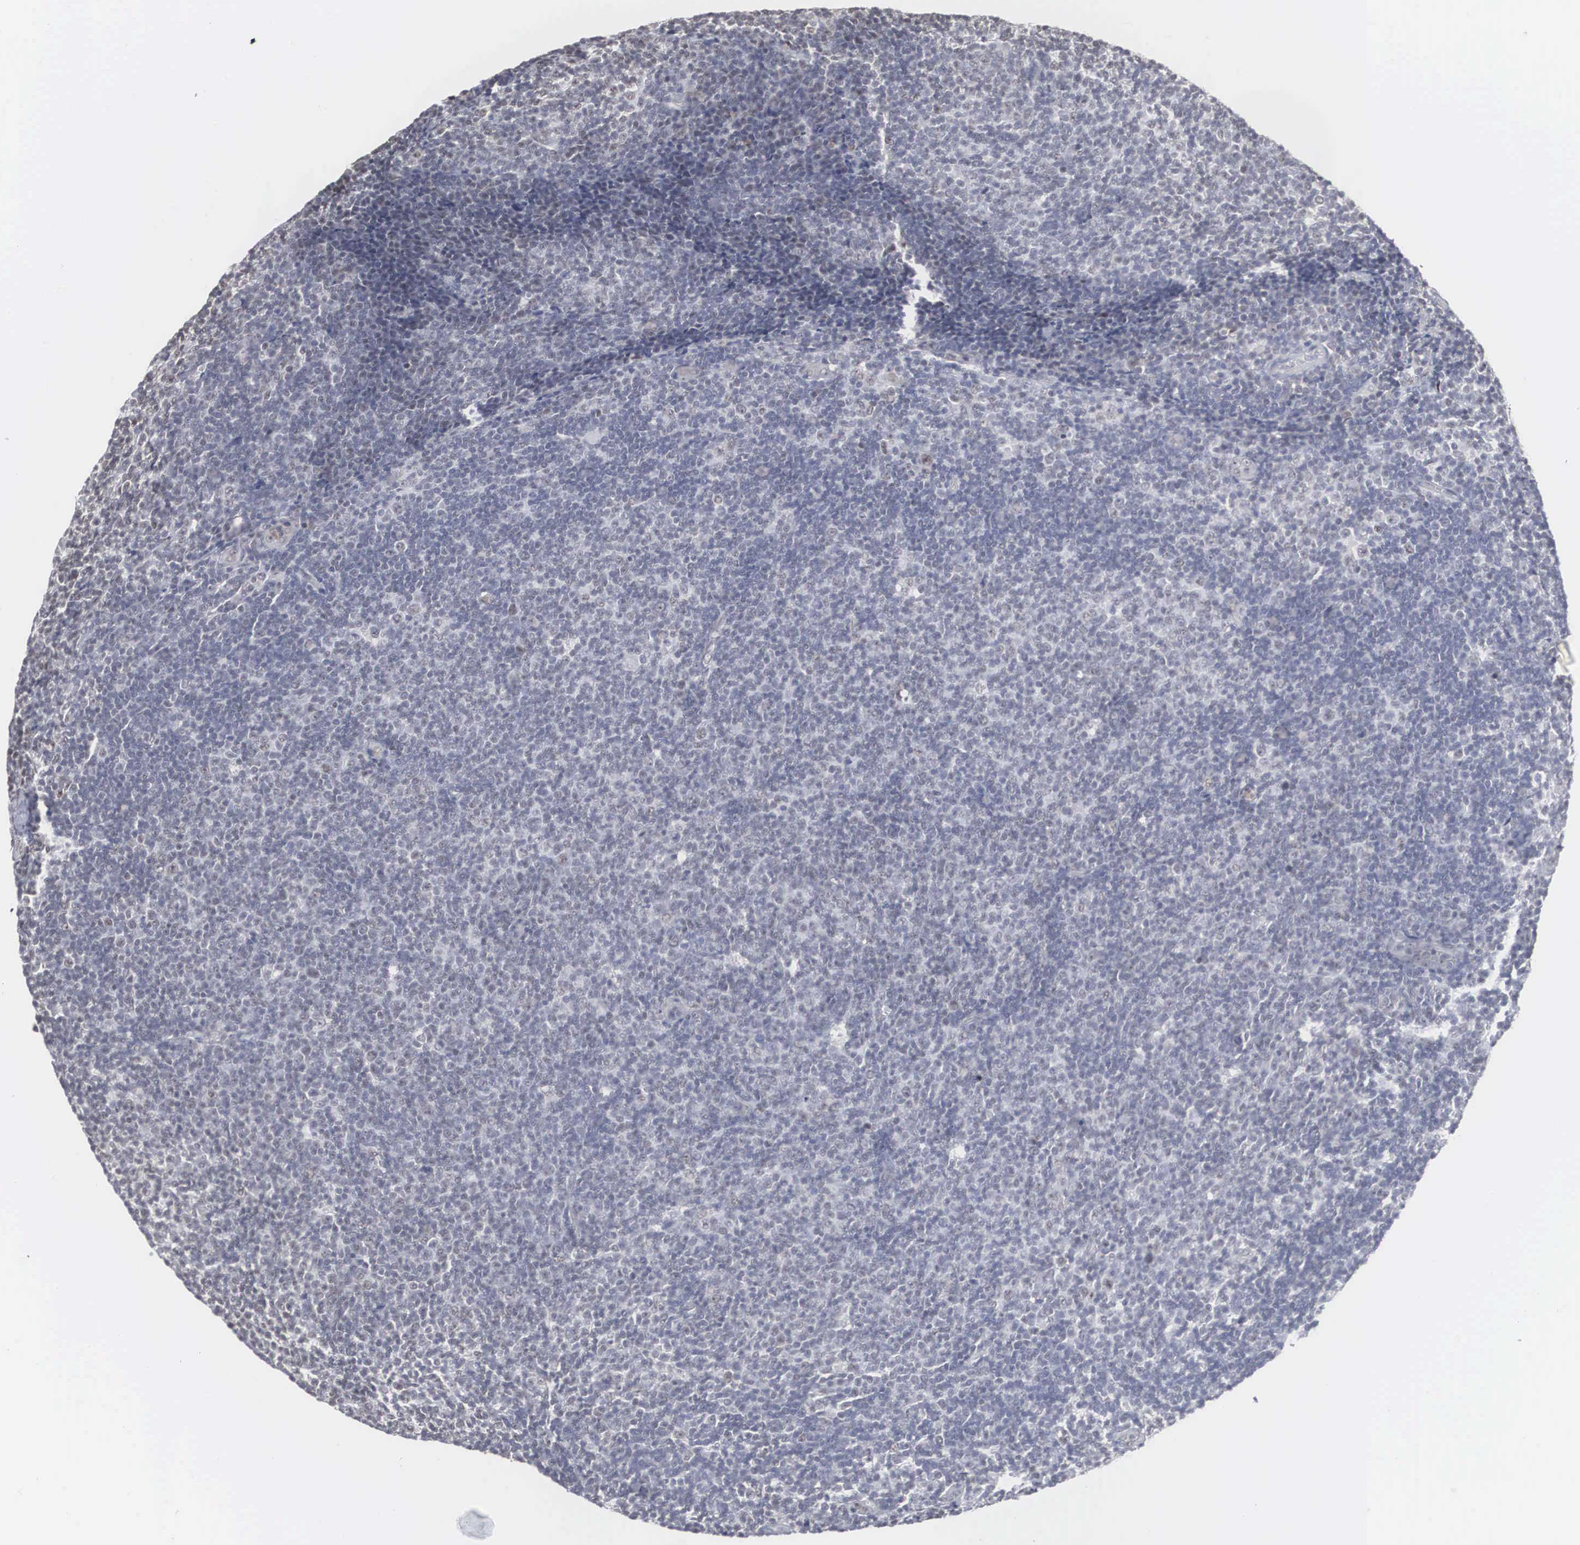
{"staining": {"intensity": "negative", "quantity": "none", "location": "none"}, "tissue": "lymphoma", "cell_type": "Tumor cells", "image_type": "cancer", "snomed": [{"axis": "morphology", "description": "Malignant lymphoma, non-Hodgkin's type, Low grade"}, {"axis": "topography", "description": "Lymph node"}], "caption": "This is a histopathology image of immunohistochemistry staining of lymphoma, which shows no staining in tumor cells.", "gene": "AUTS2", "patient": {"sex": "male", "age": 49}}